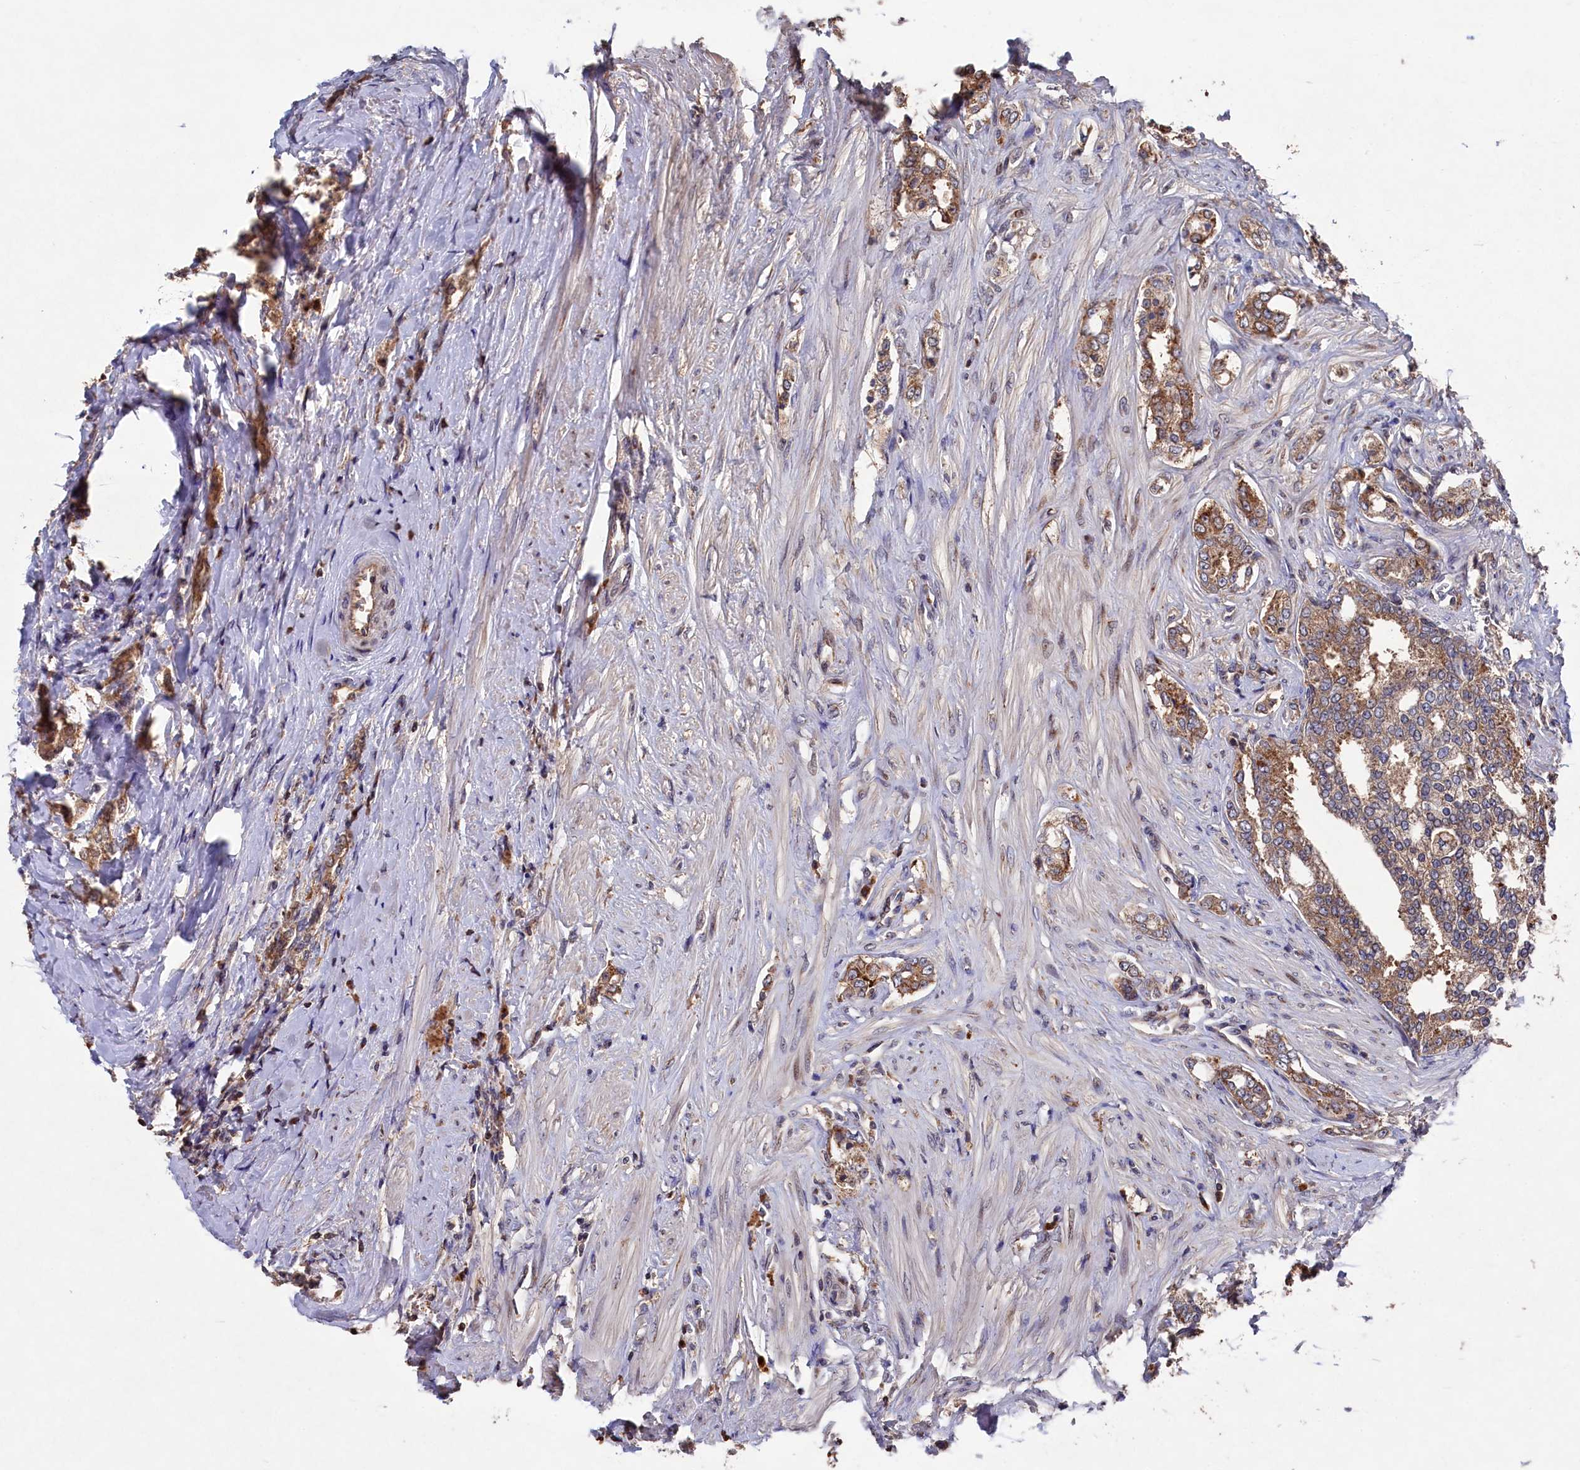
{"staining": {"intensity": "moderate", "quantity": ">75%", "location": "cytoplasmic/membranous"}, "tissue": "prostate cancer", "cell_type": "Tumor cells", "image_type": "cancer", "snomed": [{"axis": "morphology", "description": "Adenocarcinoma, High grade"}, {"axis": "topography", "description": "Prostate"}], "caption": "A brown stain labels moderate cytoplasmic/membranous staining of a protein in prostate cancer tumor cells.", "gene": "NAA60", "patient": {"sex": "male", "age": 64}}